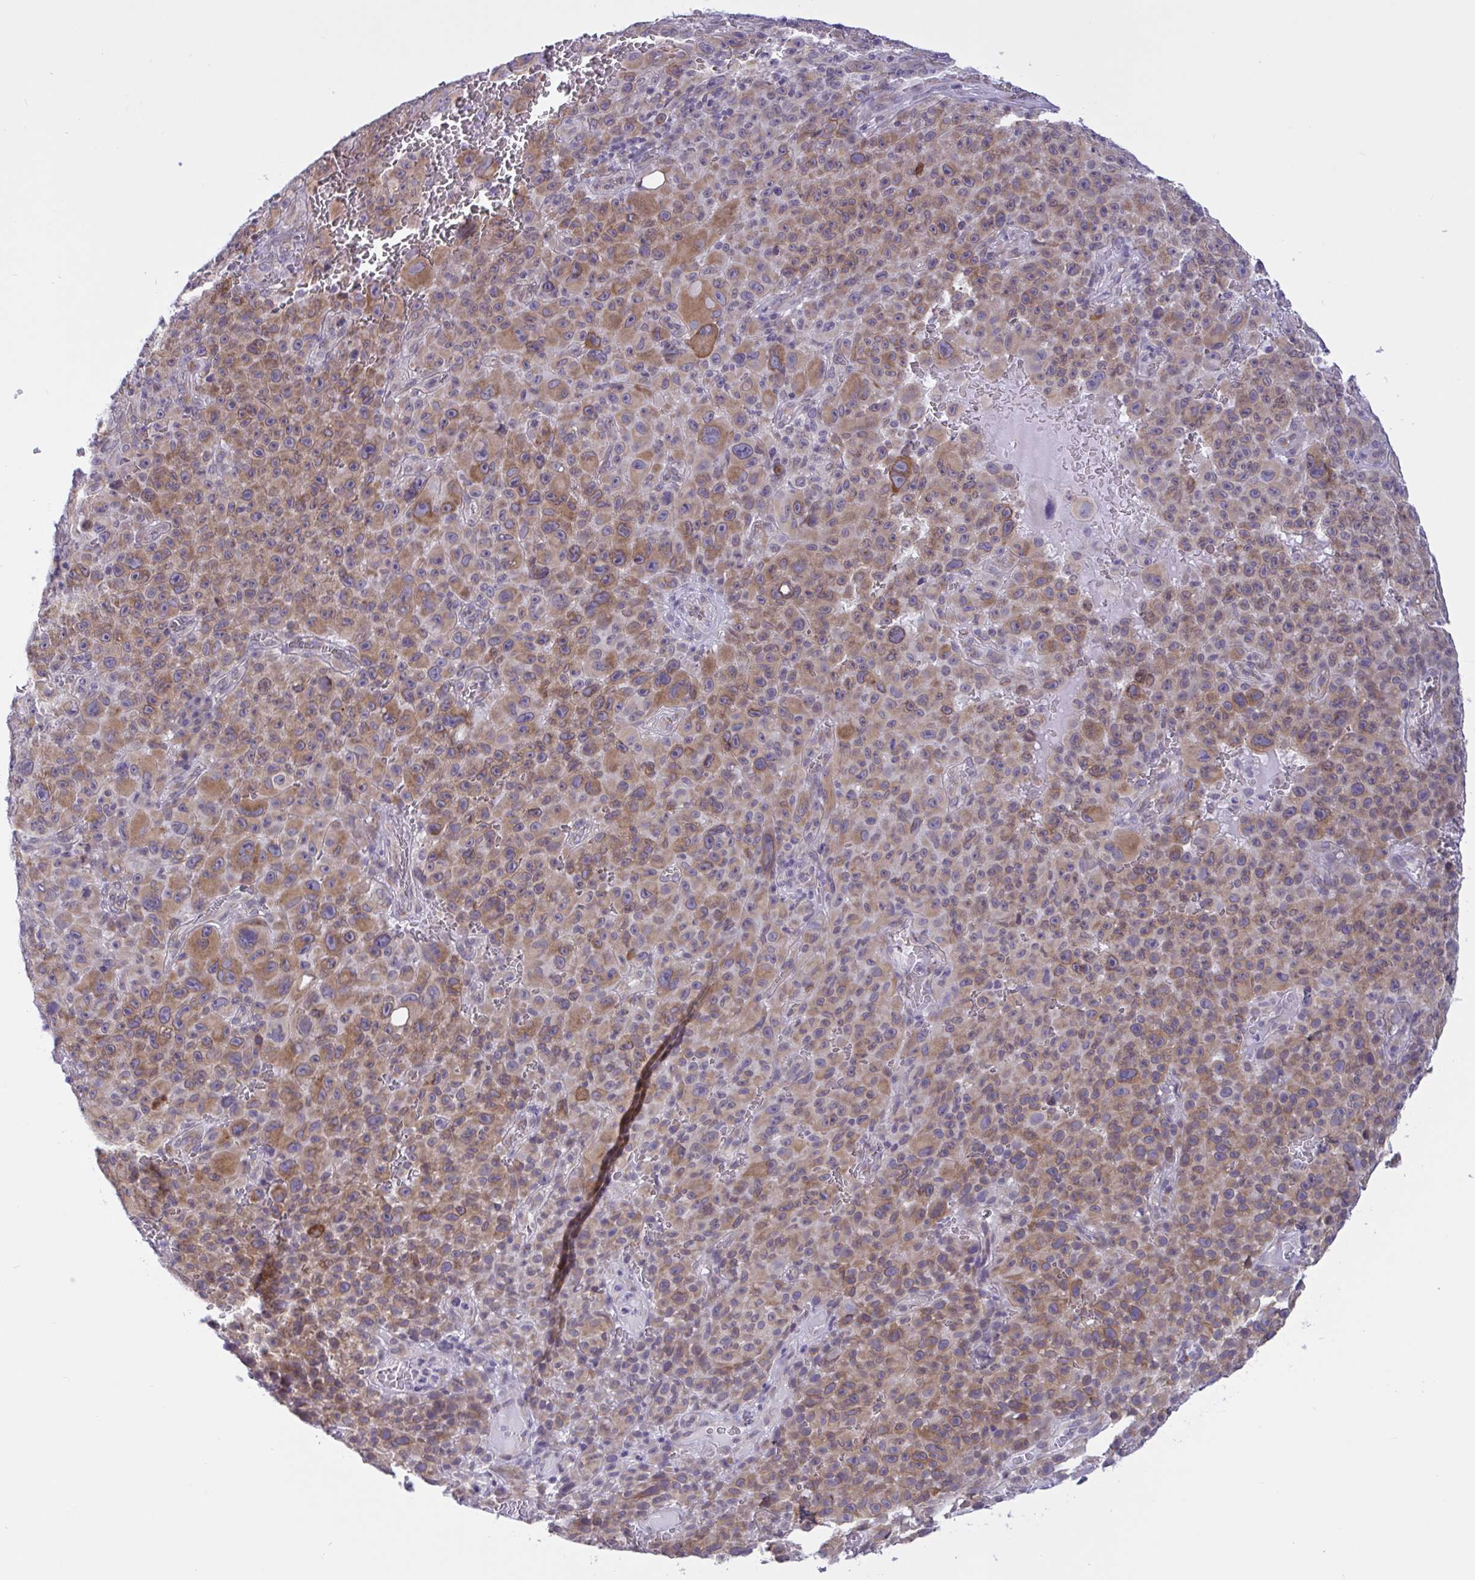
{"staining": {"intensity": "moderate", "quantity": ">75%", "location": "cytoplasmic/membranous"}, "tissue": "melanoma", "cell_type": "Tumor cells", "image_type": "cancer", "snomed": [{"axis": "morphology", "description": "Malignant melanoma, NOS"}, {"axis": "topography", "description": "Skin"}], "caption": "This histopathology image demonstrates immunohistochemistry staining of melanoma, with medium moderate cytoplasmic/membranous positivity in about >75% of tumor cells.", "gene": "CAMLG", "patient": {"sex": "female", "age": 82}}